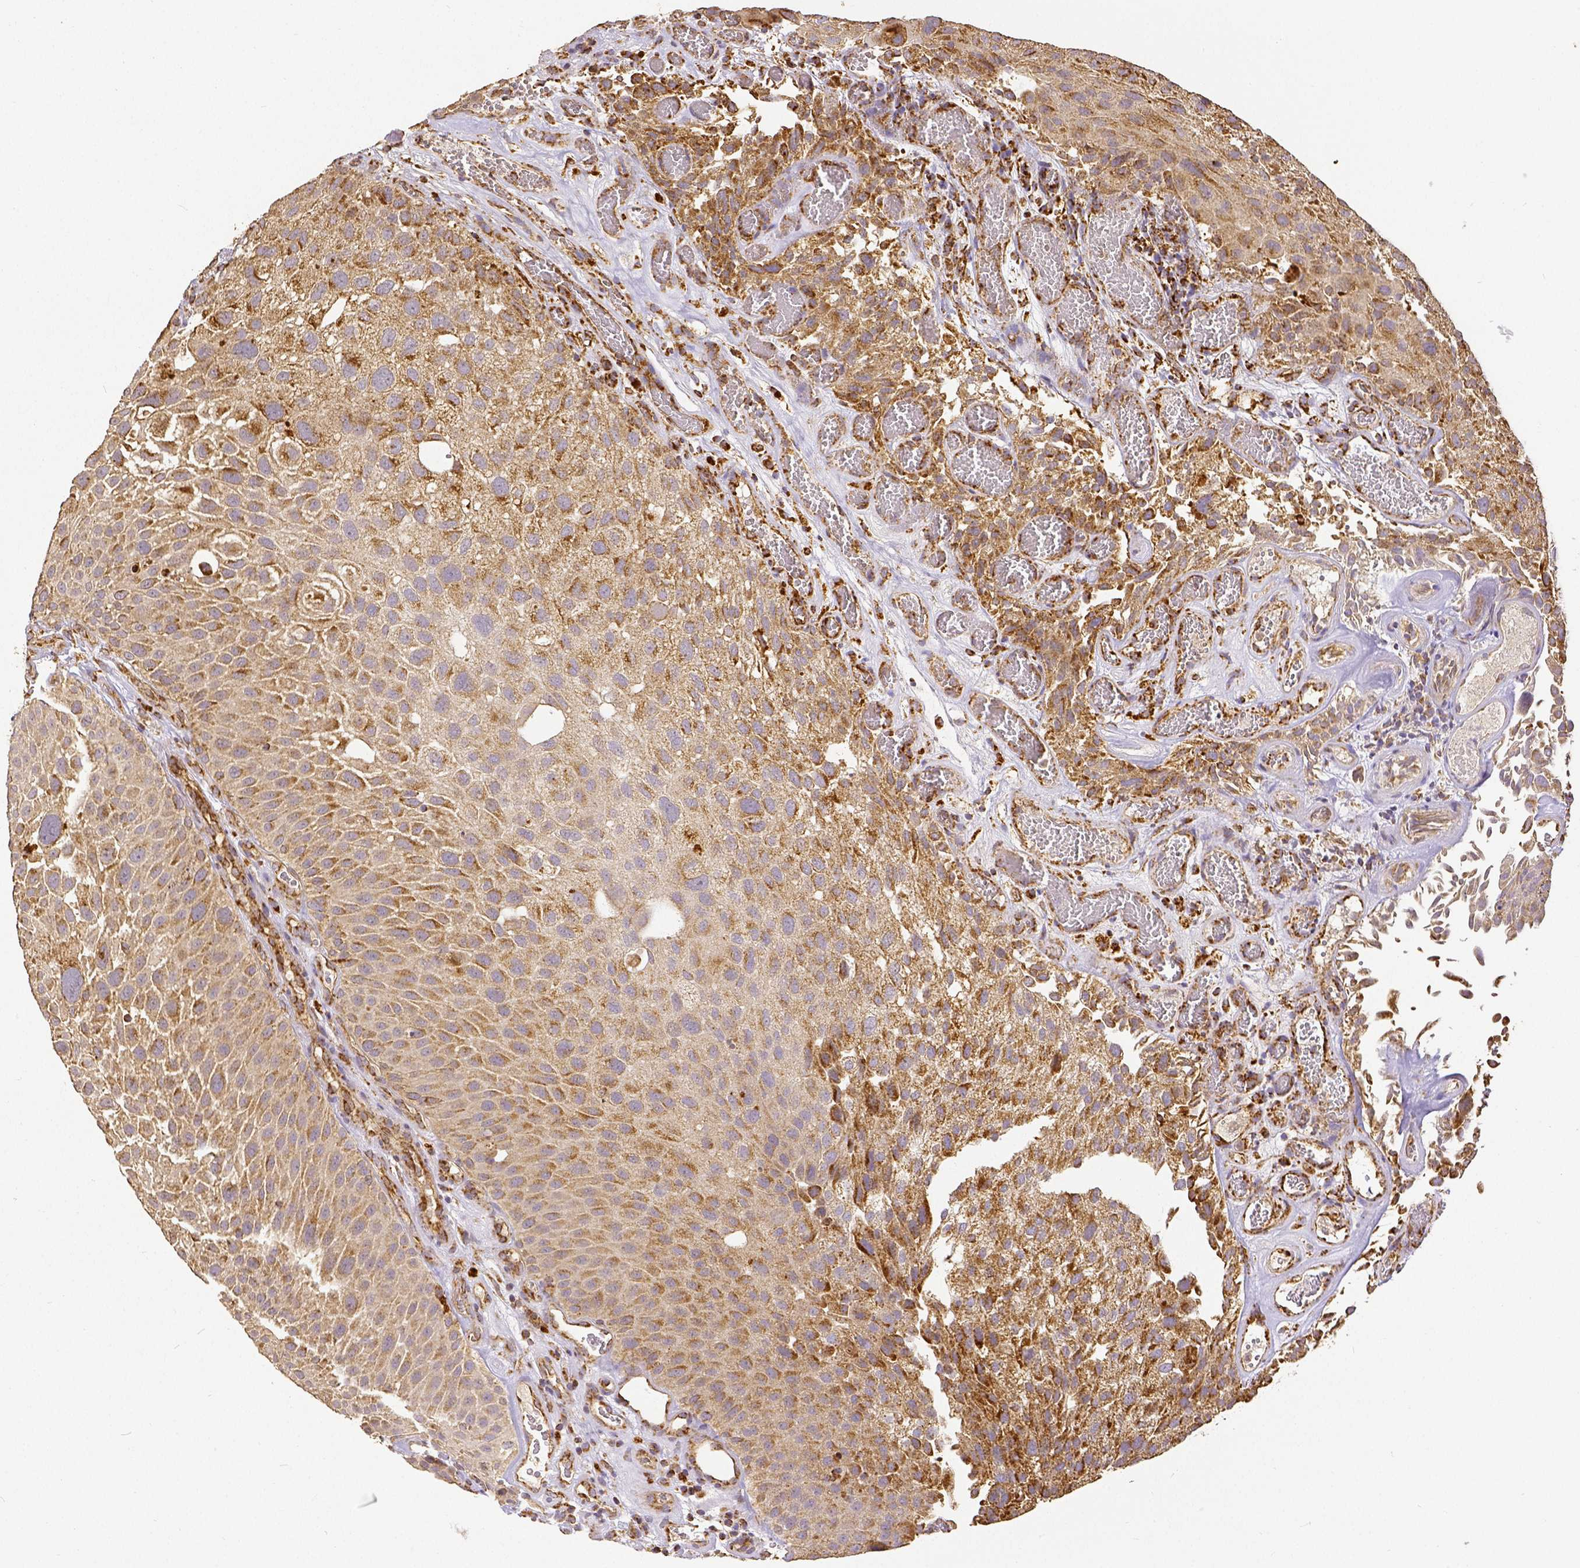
{"staining": {"intensity": "weak", "quantity": ">75%", "location": "cytoplasmic/membranous"}, "tissue": "urothelial cancer", "cell_type": "Tumor cells", "image_type": "cancer", "snomed": [{"axis": "morphology", "description": "Urothelial carcinoma, Low grade"}, {"axis": "topography", "description": "Urinary bladder"}], "caption": "An immunohistochemistry micrograph of tumor tissue is shown. Protein staining in brown shows weak cytoplasmic/membranous positivity in urothelial cancer within tumor cells. The staining is performed using DAB (3,3'-diaminobenzidine) brown chromogen to label protein expression. The nuclei are counter-stained blue using hematoxylin.", "gene": "SDHB", "patient": {"sex": "male", "age": 72}}